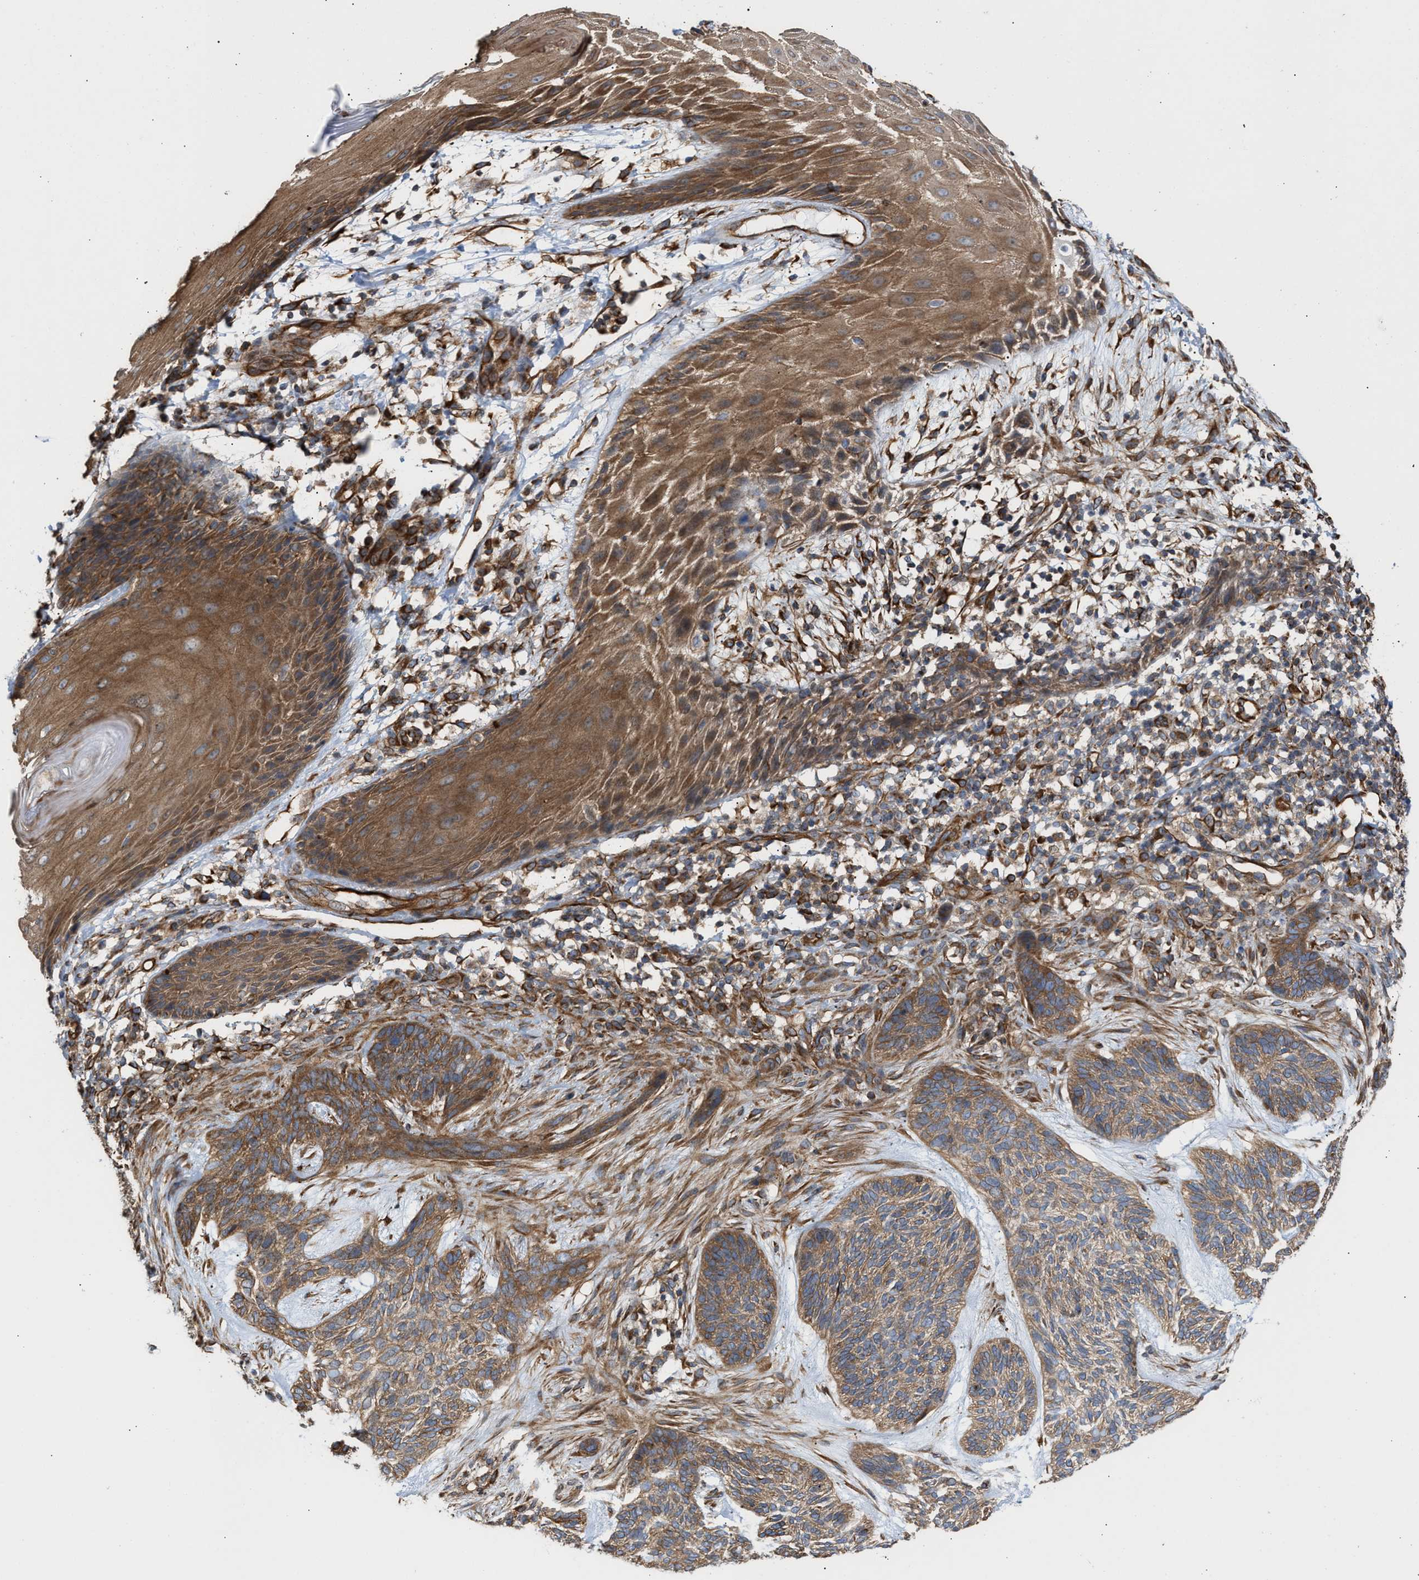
{"staining": {"intensity": "moderate", "quantity": ">75%", "location": "cytoplasmic/membranous"}, "tissue": "skin cancer", "cell_type": "Tumor cells", "image_type": "cancer", "snomed": [{"axis": "morphology", "description": "Basal cell carcinoma"}, {"axis": "topography", "description": "Skin"}], "caption": "Immunohistochemistry of skin cancer (basal cell carcinoma) reveals medium levels of moderate cytoplasmic/membranous staining in about >75% of tumor cells.", "gene": "EPS15L1", "patient": {"sex": "male", "age": 55}}